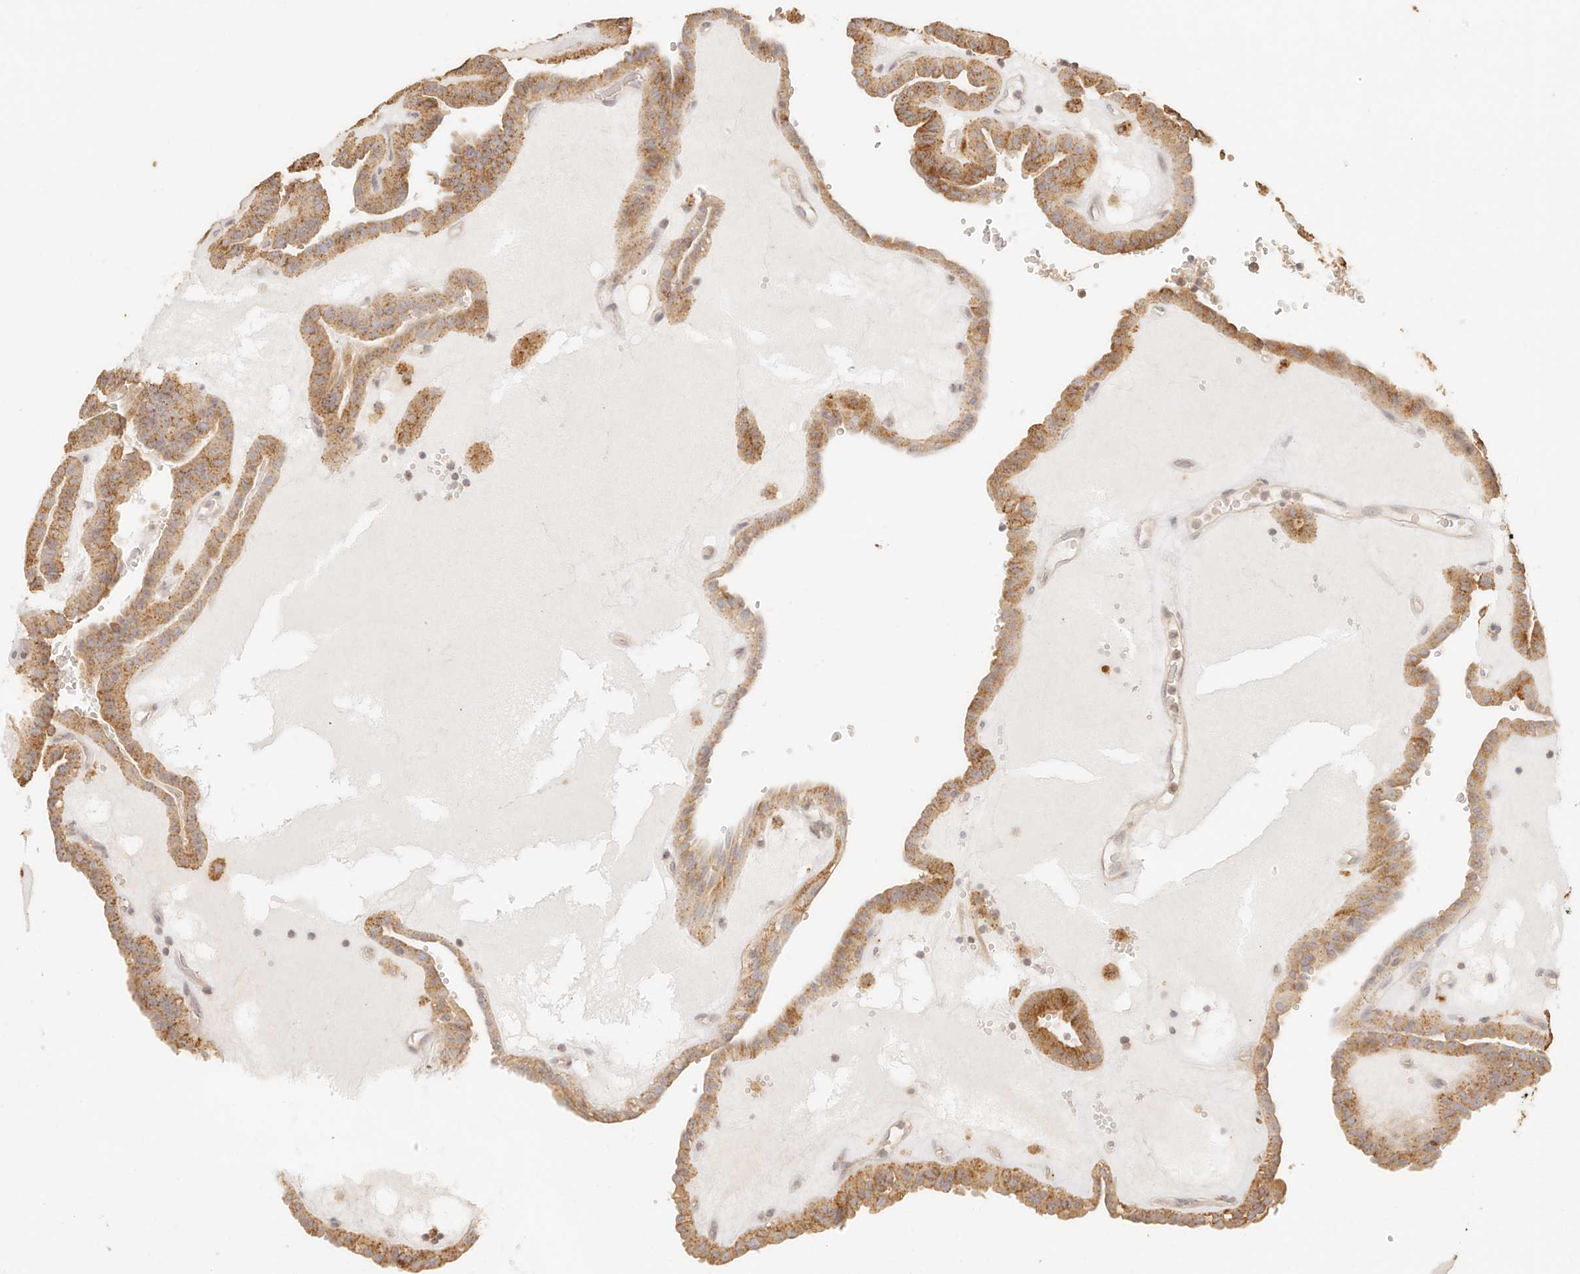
{"staining": {"intensity": "moderate", "quantity": ">75%", "location": "cytoplasmic/membranous"}, "tissue": "thyroid cancer", "cell_type": "Tumor cells", "image_type": "cancer", "snomed": [{"axis": "morphology", "description": "Papillary adenocarcinoma, NOS"}, {"axis": "topography", "description": "Thyroid gland"}], "caption": "Thyroid papillary adenocarcinoma tissue demonstrates moderate cytoplasmic/membranous staining in approximately >75% of tumor cells, visualized by immunohistochemistry.", "gene": "CNMD", "patient": {"sex": "male", "age": 77}}